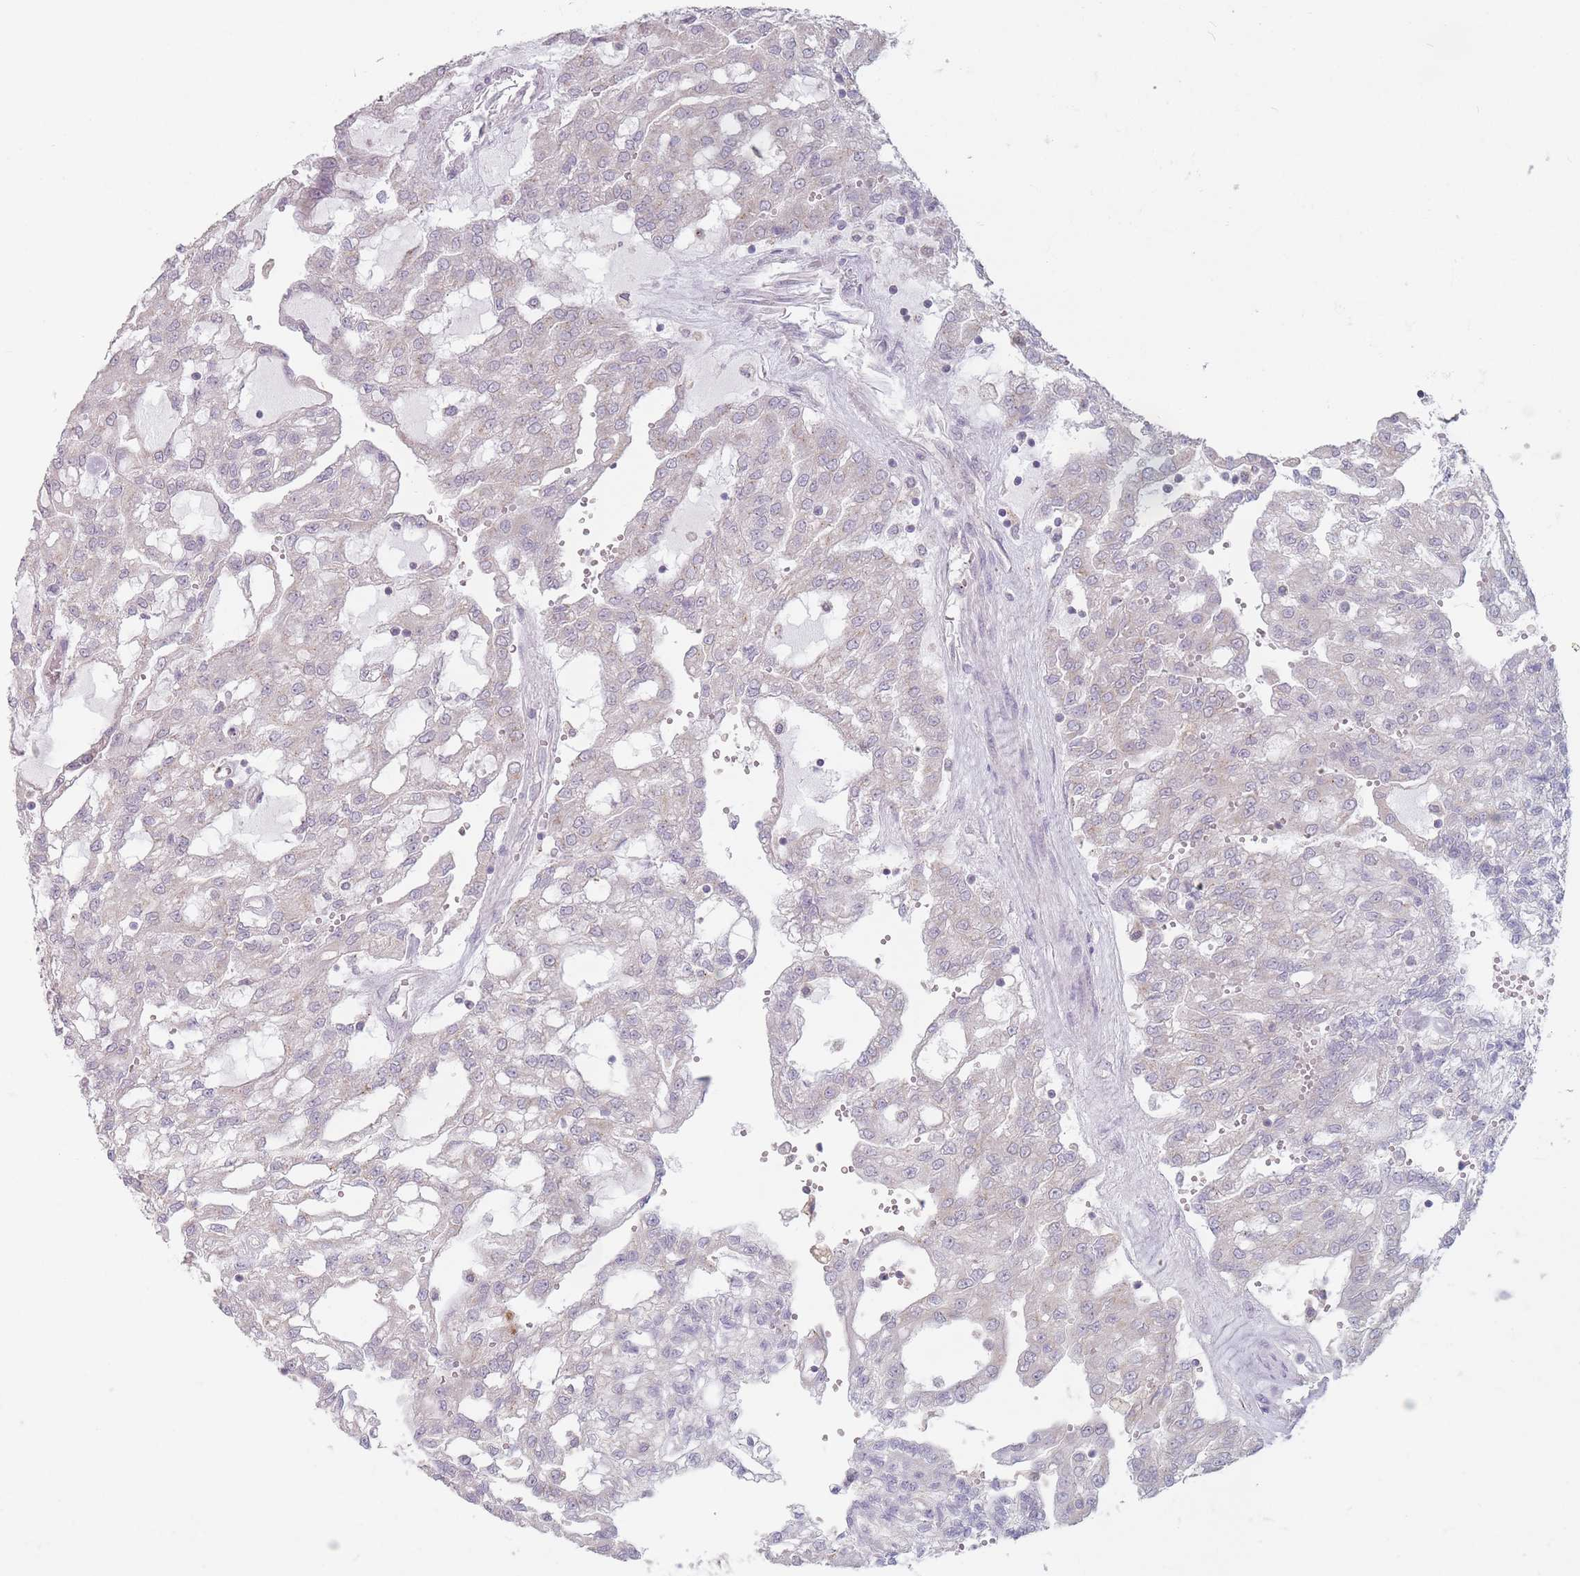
{"staining": {"intensity": "negative", "quantity": "none", "location": "none"}, "tissue": "renal cancer", "cell_type": "Tumor cells", "image_type": "cancer", "snomed": [{"axis": "morphology", "description": "Adenocarcinoma, NOS"}, {"axis": "topography", "description": "Kidney"}], "caption": "Protein analysis of renal adenocarcinoma exhibits no significant staining in tumor cells.", "gene": "AKAIN1", "patient": {"sex": "male", "age": 63}}